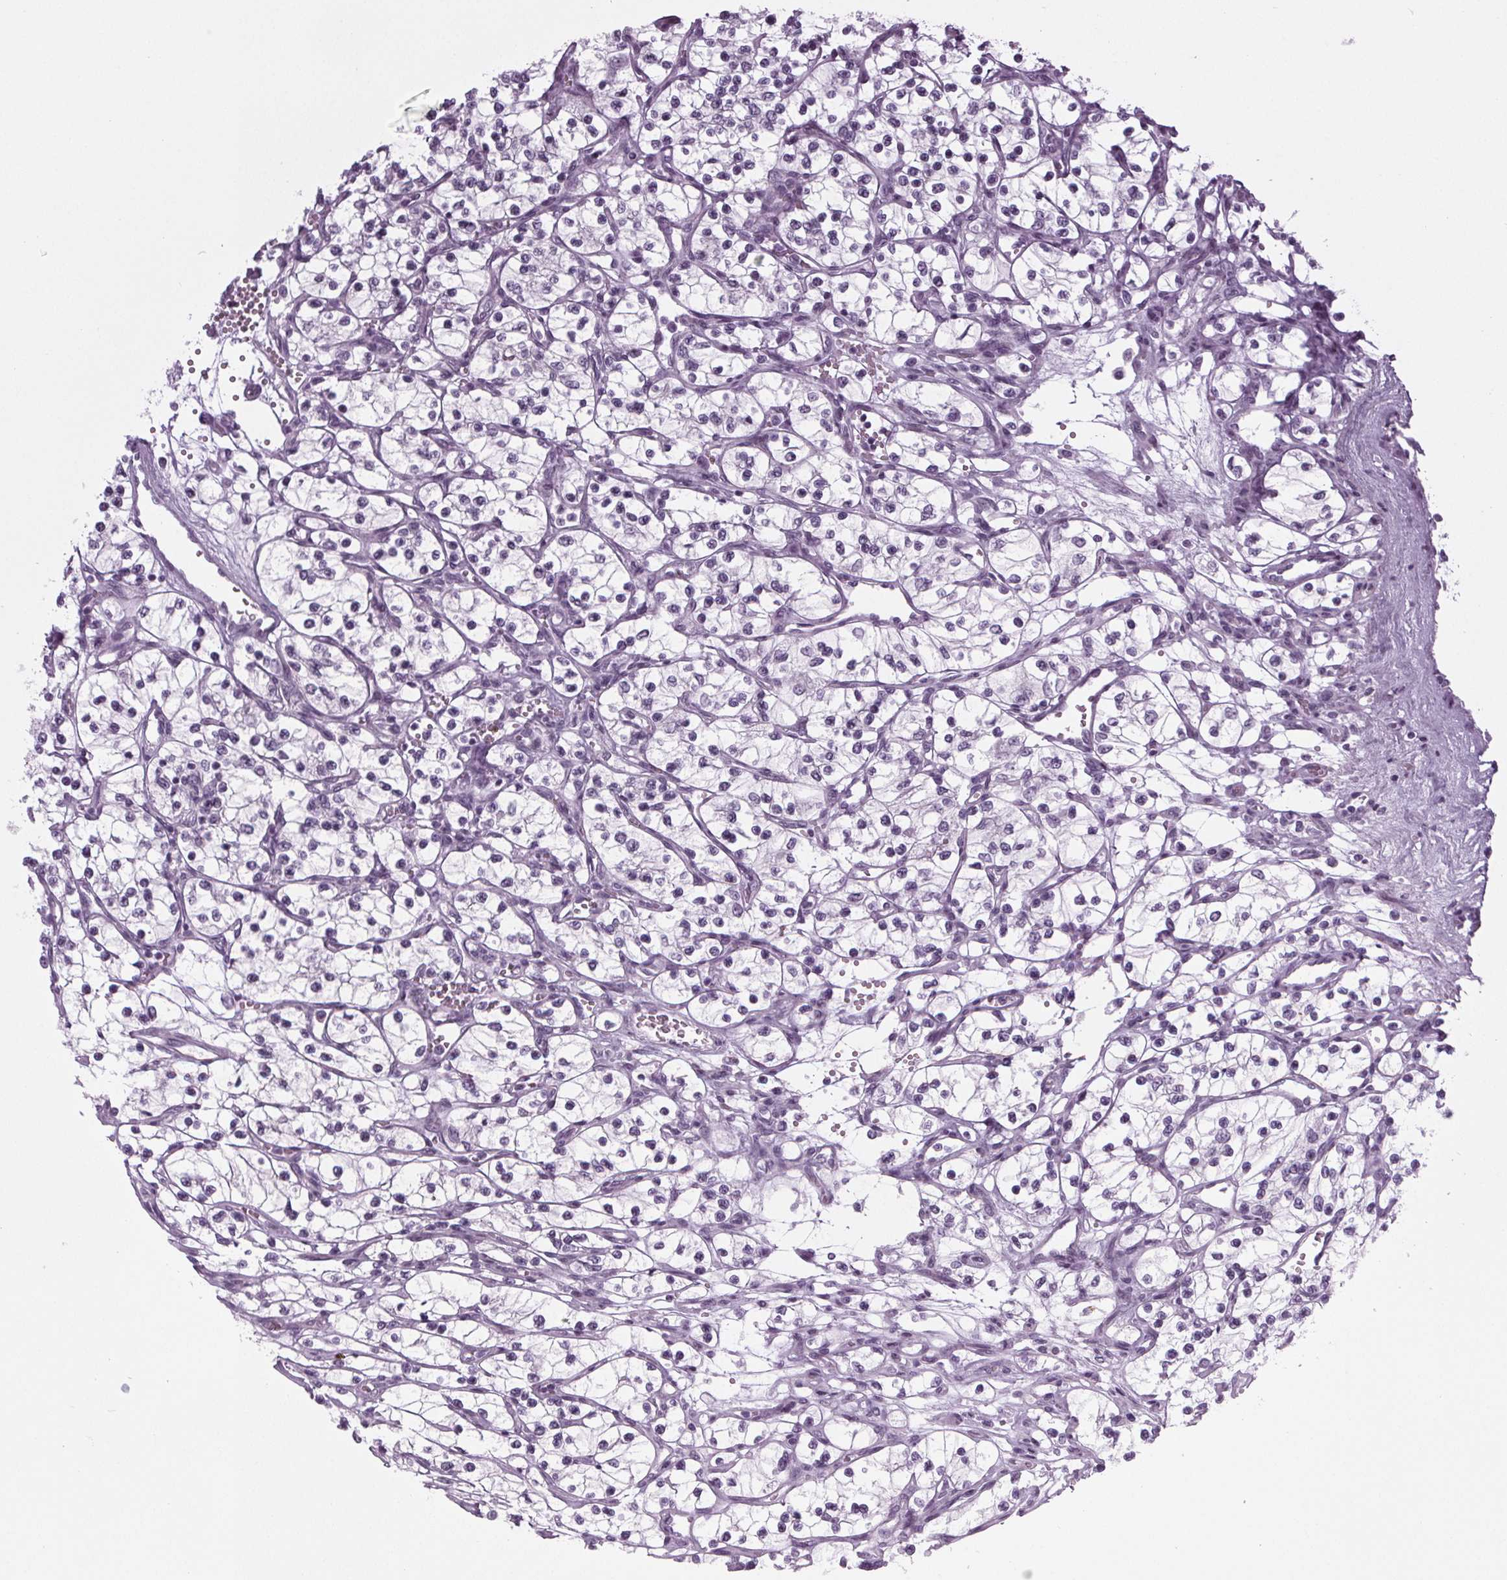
{"staining": {"intensity": "negative", "quantity": "none", "location": "none"}, "tissue": "renal cancer", "cell_type": "Tumor cells", "image_type": "cancer", "snomed": [{"axis": "morphology", "description": "Adenocarcinoma, NOS"}, {"axis": "topography", "description": "Kidney"}], "caption": "DAB (3,3'-diaminobenzidine) immunohistochemical staining of renal cancer shows no significant positivity in tumor cells.", "gene": "IGF2BP1", "patient": {"sex": "female", "age": 69}}